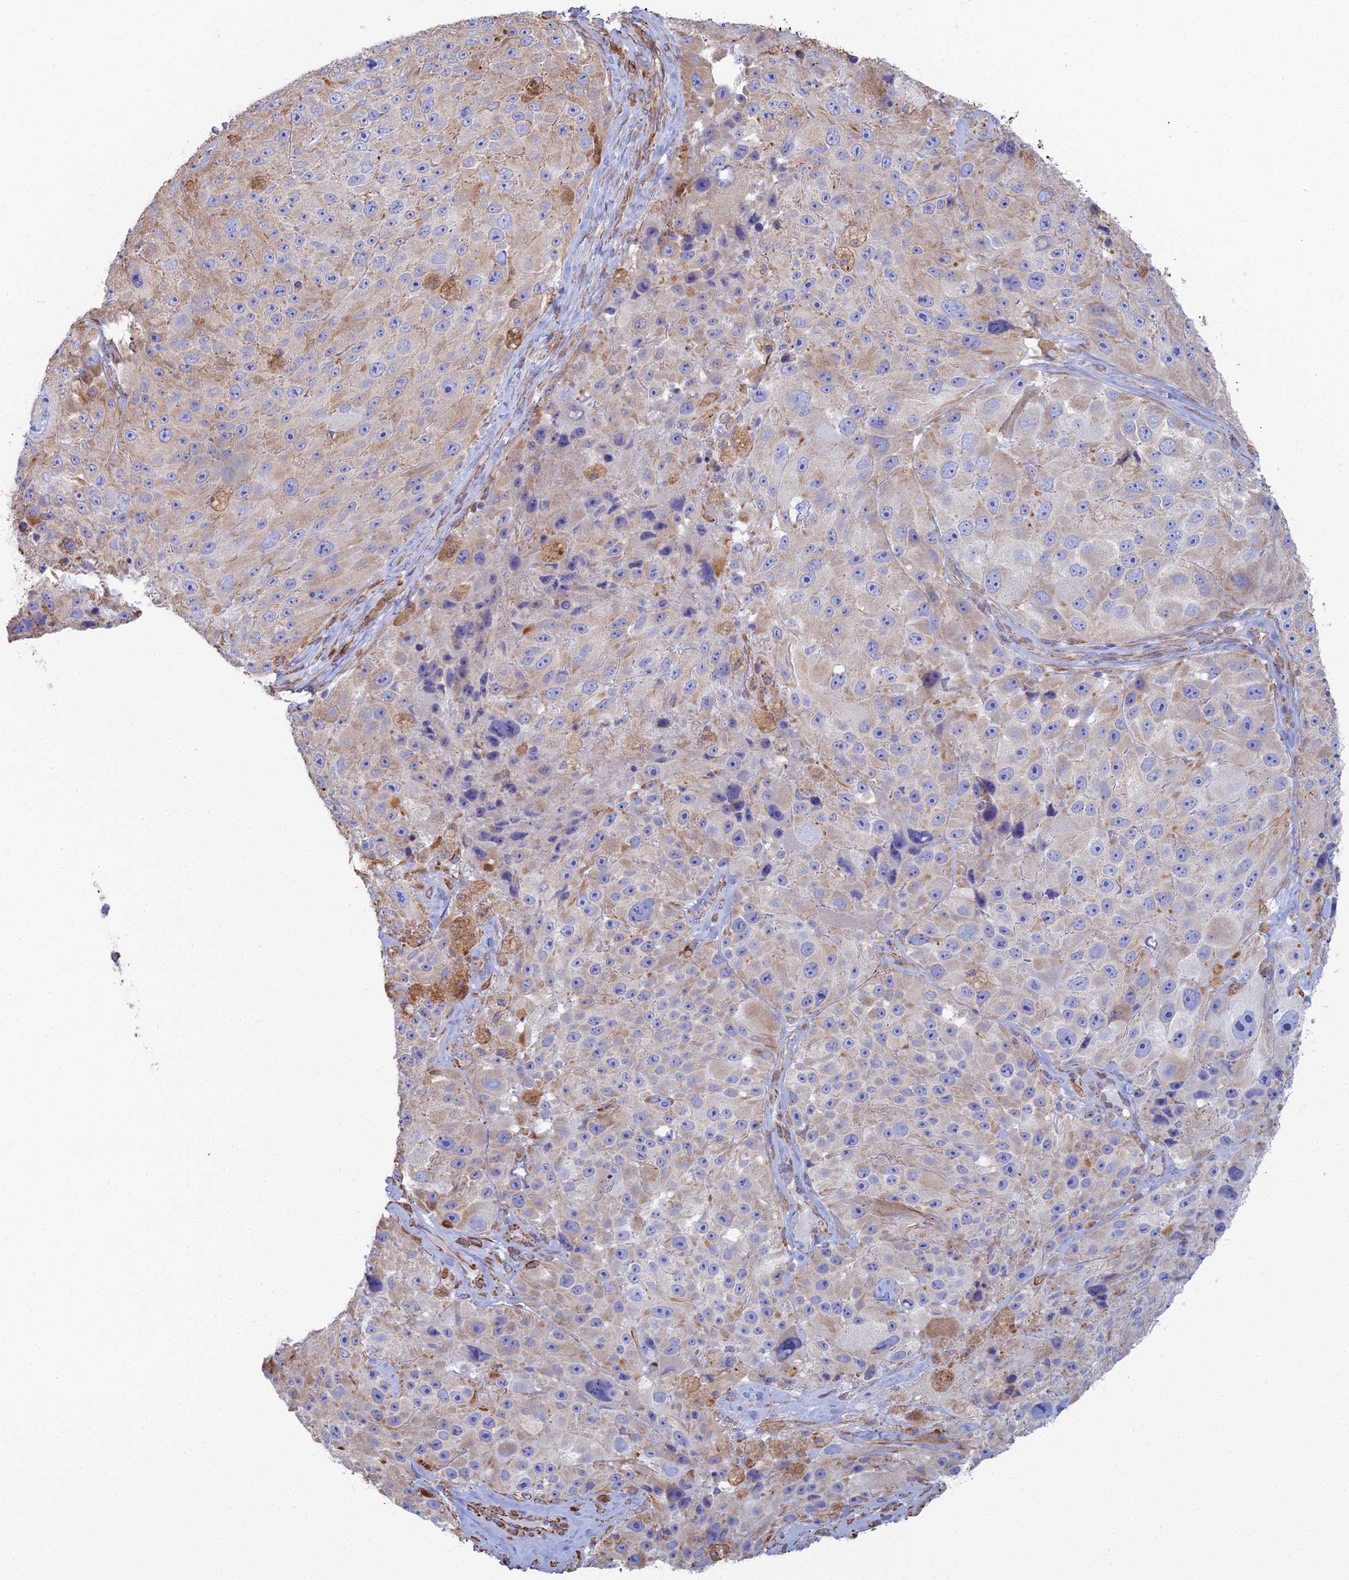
{"staining": {"intensity": "negative", "quantity": "none", "location": "none"}, "tissue": "melanoma", "cell_type": "Tumor cells", "image_type": "cancer", "snomed": [{"axis": "morphology", "description": "Malignant melanoma, Metastatic site"}, {"axis": "topography", "description": "Lymph node"}], "caption": "DAB immunohistochemical staining of melanoma exhibits no significant staining in tumor cells. Nuclei are stained in blue.", "gene": "CLVS2", "patient": {"sex": "male", "age": 62}}